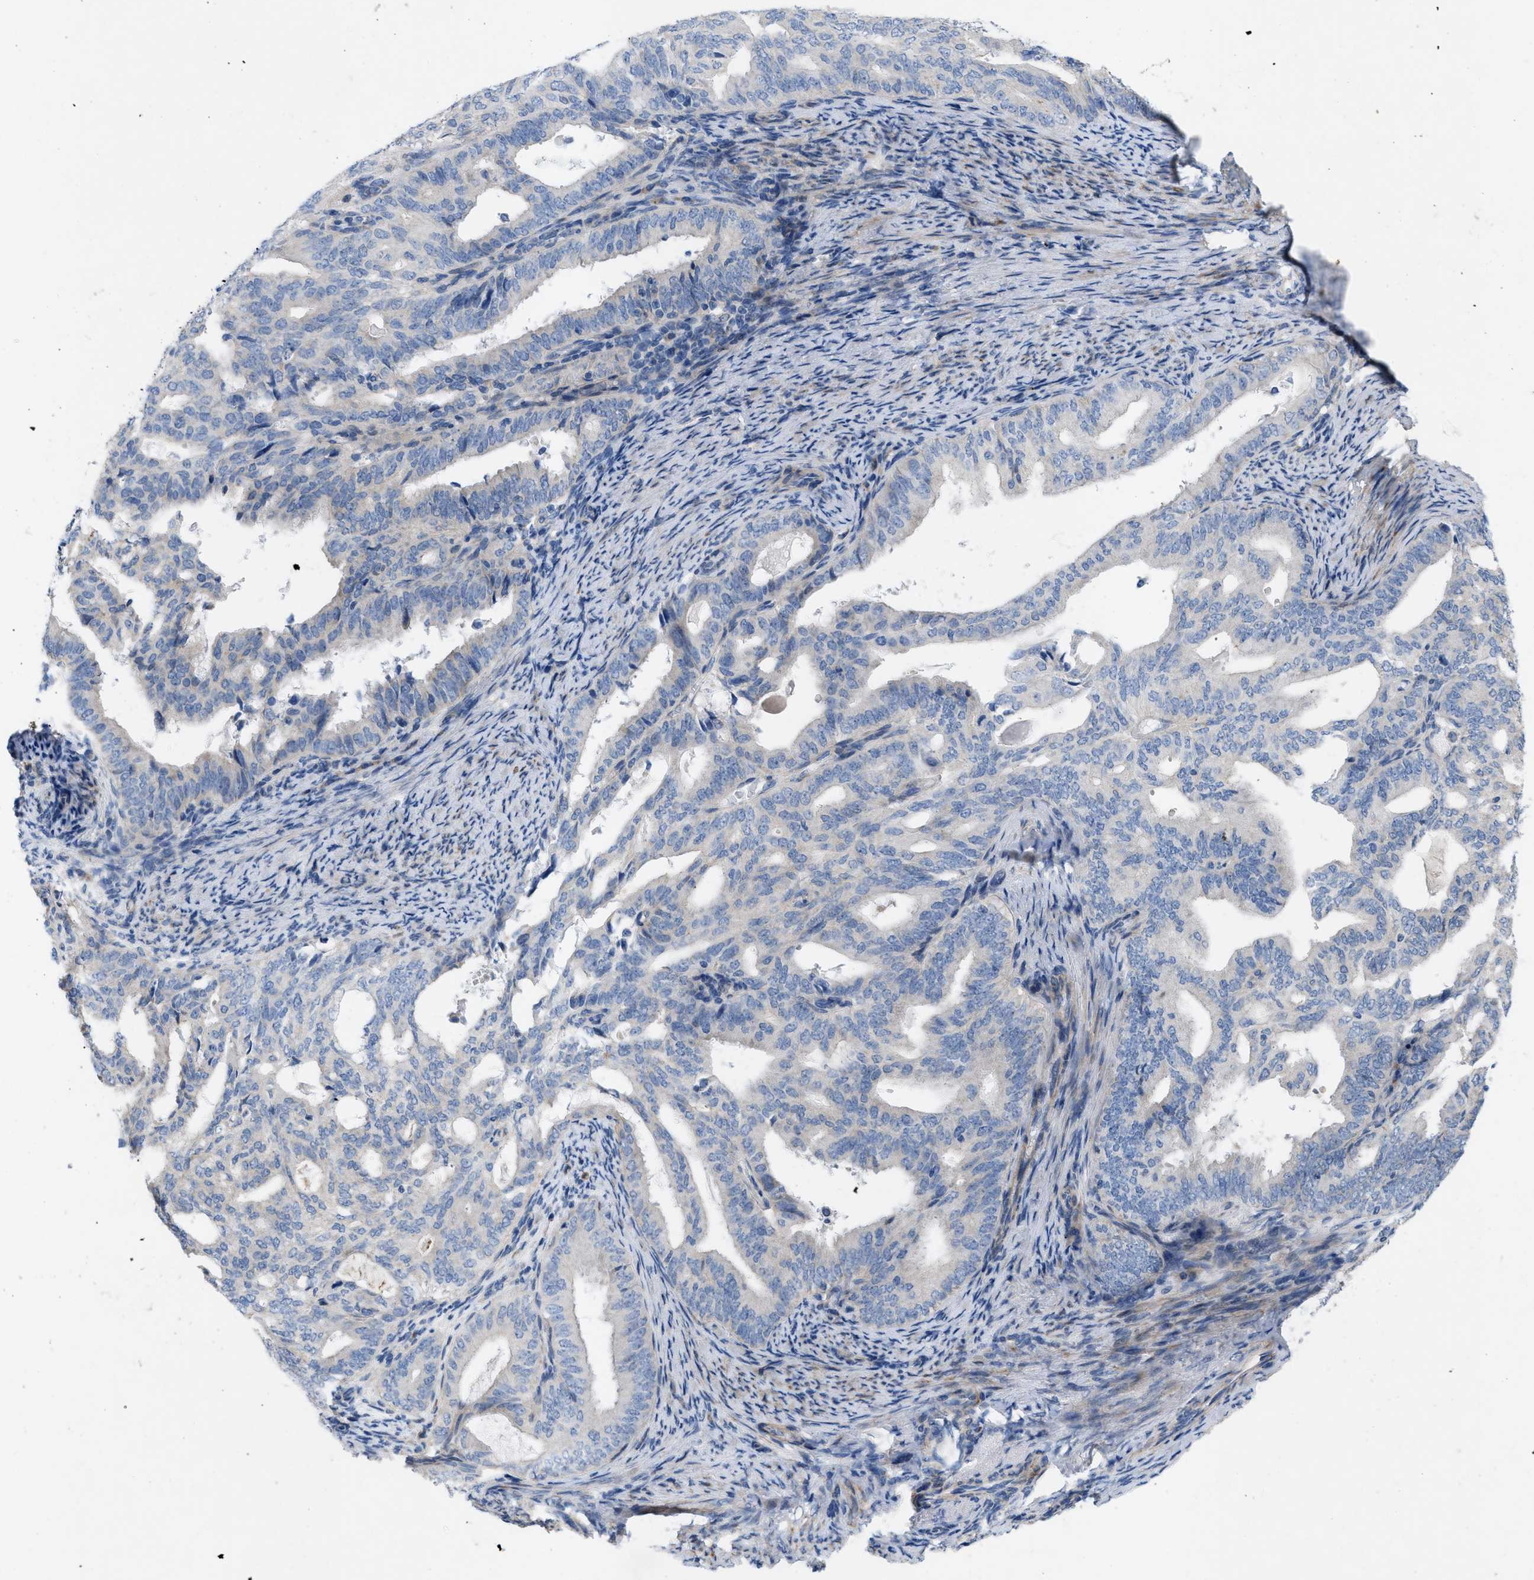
{"staining": {"intensity": "negative", "quantity": "none", "location": "none"}, "tissue": "endometrial cancer", "cell_type": "Tumor cells", "image_type": "cancer", "snomed": [{"axis": "morphology", "description": "Adenocarcinoma, NOS"}, {"axis": "topography", "description": "Endometrium"}], "caption": "Micrograph shows no protein expression in tumor cells of endometrial adenocarcinoma tissue. (Immunohistochemistry (ihc), brightfield microscopy, high magnification).", "gene": "PLPPR5", "patient": {"sex": "female", "age": 58}}